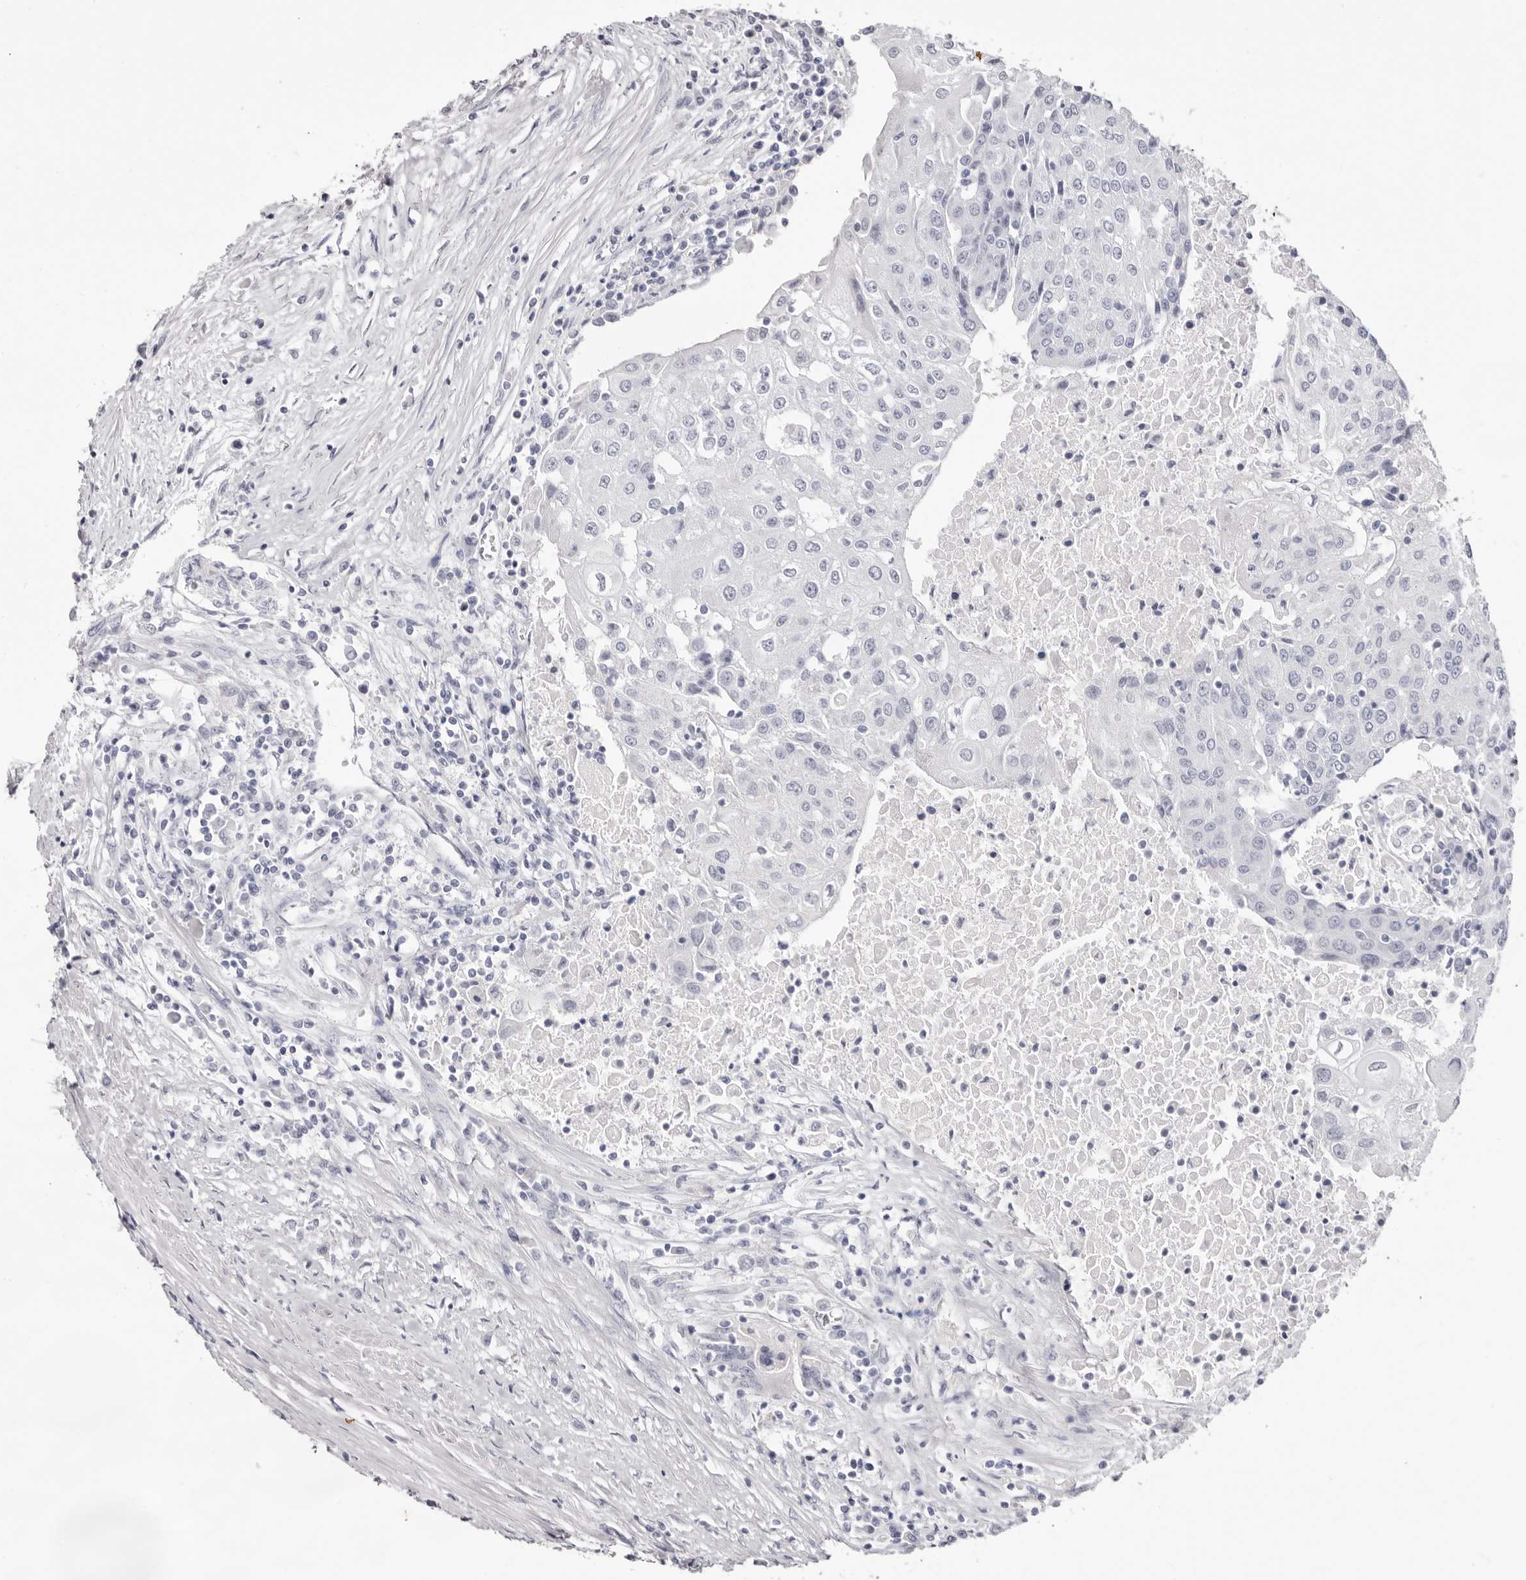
{"staining": {"intensity": "negative", "quantity": "none", "location": "none"}, "tissue": "urothelial cancer", "cell_type": "Tumor cells", "image_type": "cancer", "snomed": [{"axis": "morphology", "description": "Urothelial carcinoma, High grade"}, {"axis": "topography", "description": "Urinary bladder"}], "caption": "This is an immunohistochemistry (IHC) micrograph of human urothelial cancer. There is no staining in tumor cells.", "gene": "LPO", "patient": {"sex": "female", "age": 85}}